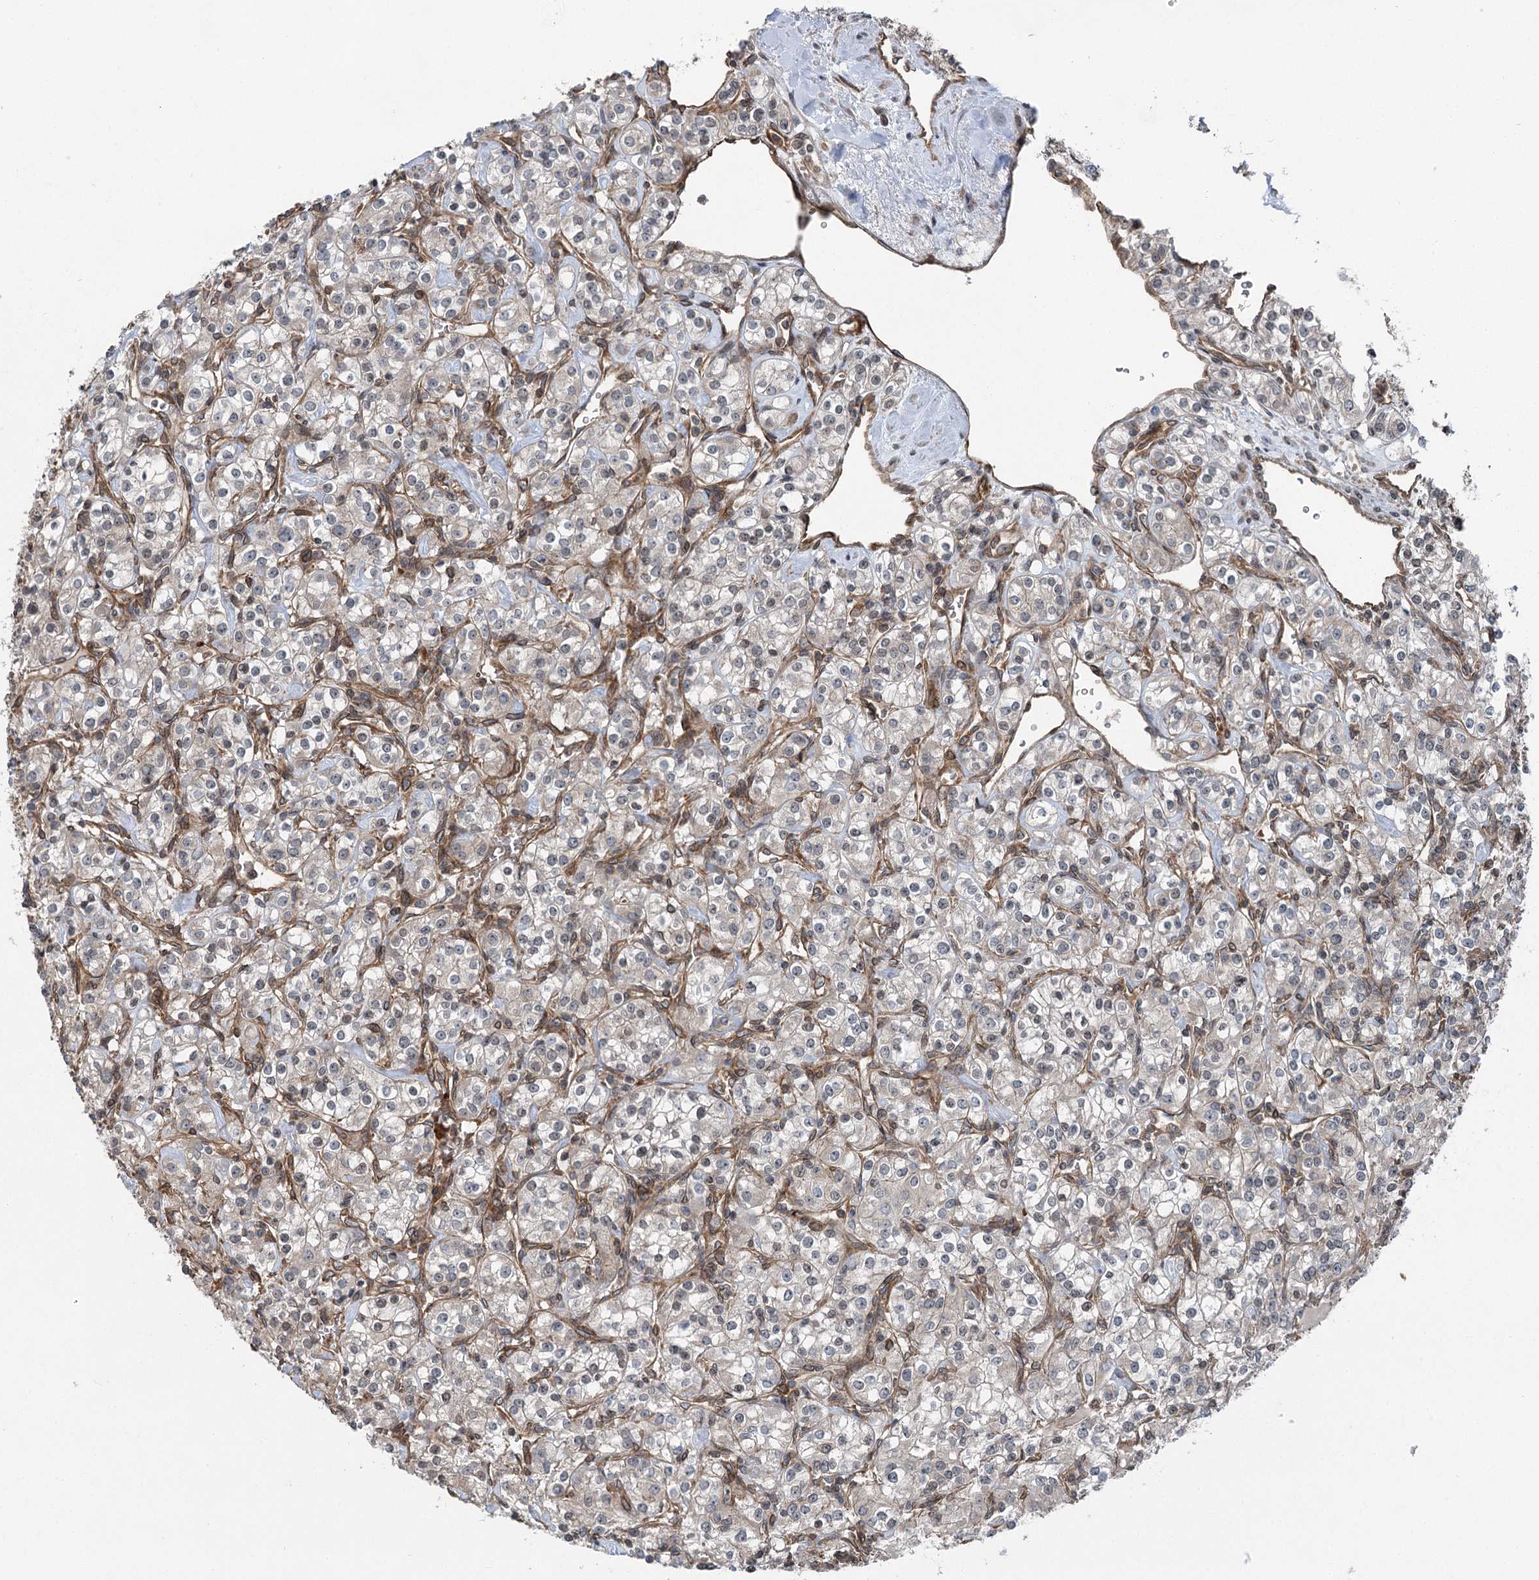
{"staining": {"intensity": "negative", "quantity": "none", "location": "none"}, "tissue": "renal cancer", "cell_type": "Tumor cells", "image_type": "cancer", "snomed": [{"axis": "morphology", "description": "Adenocarcinoma, NOS"}, {"axis": "topography", "description": "Kidney"}], "caption": "The immunohistochemistry (IHC) micrograph has no significant positivity in tumor cells of renal adenocarcinoma tissue. Nuclei are stained in blue.", "gene": "IQSEC1", "patient": {"sex": "male", "age": 77}}